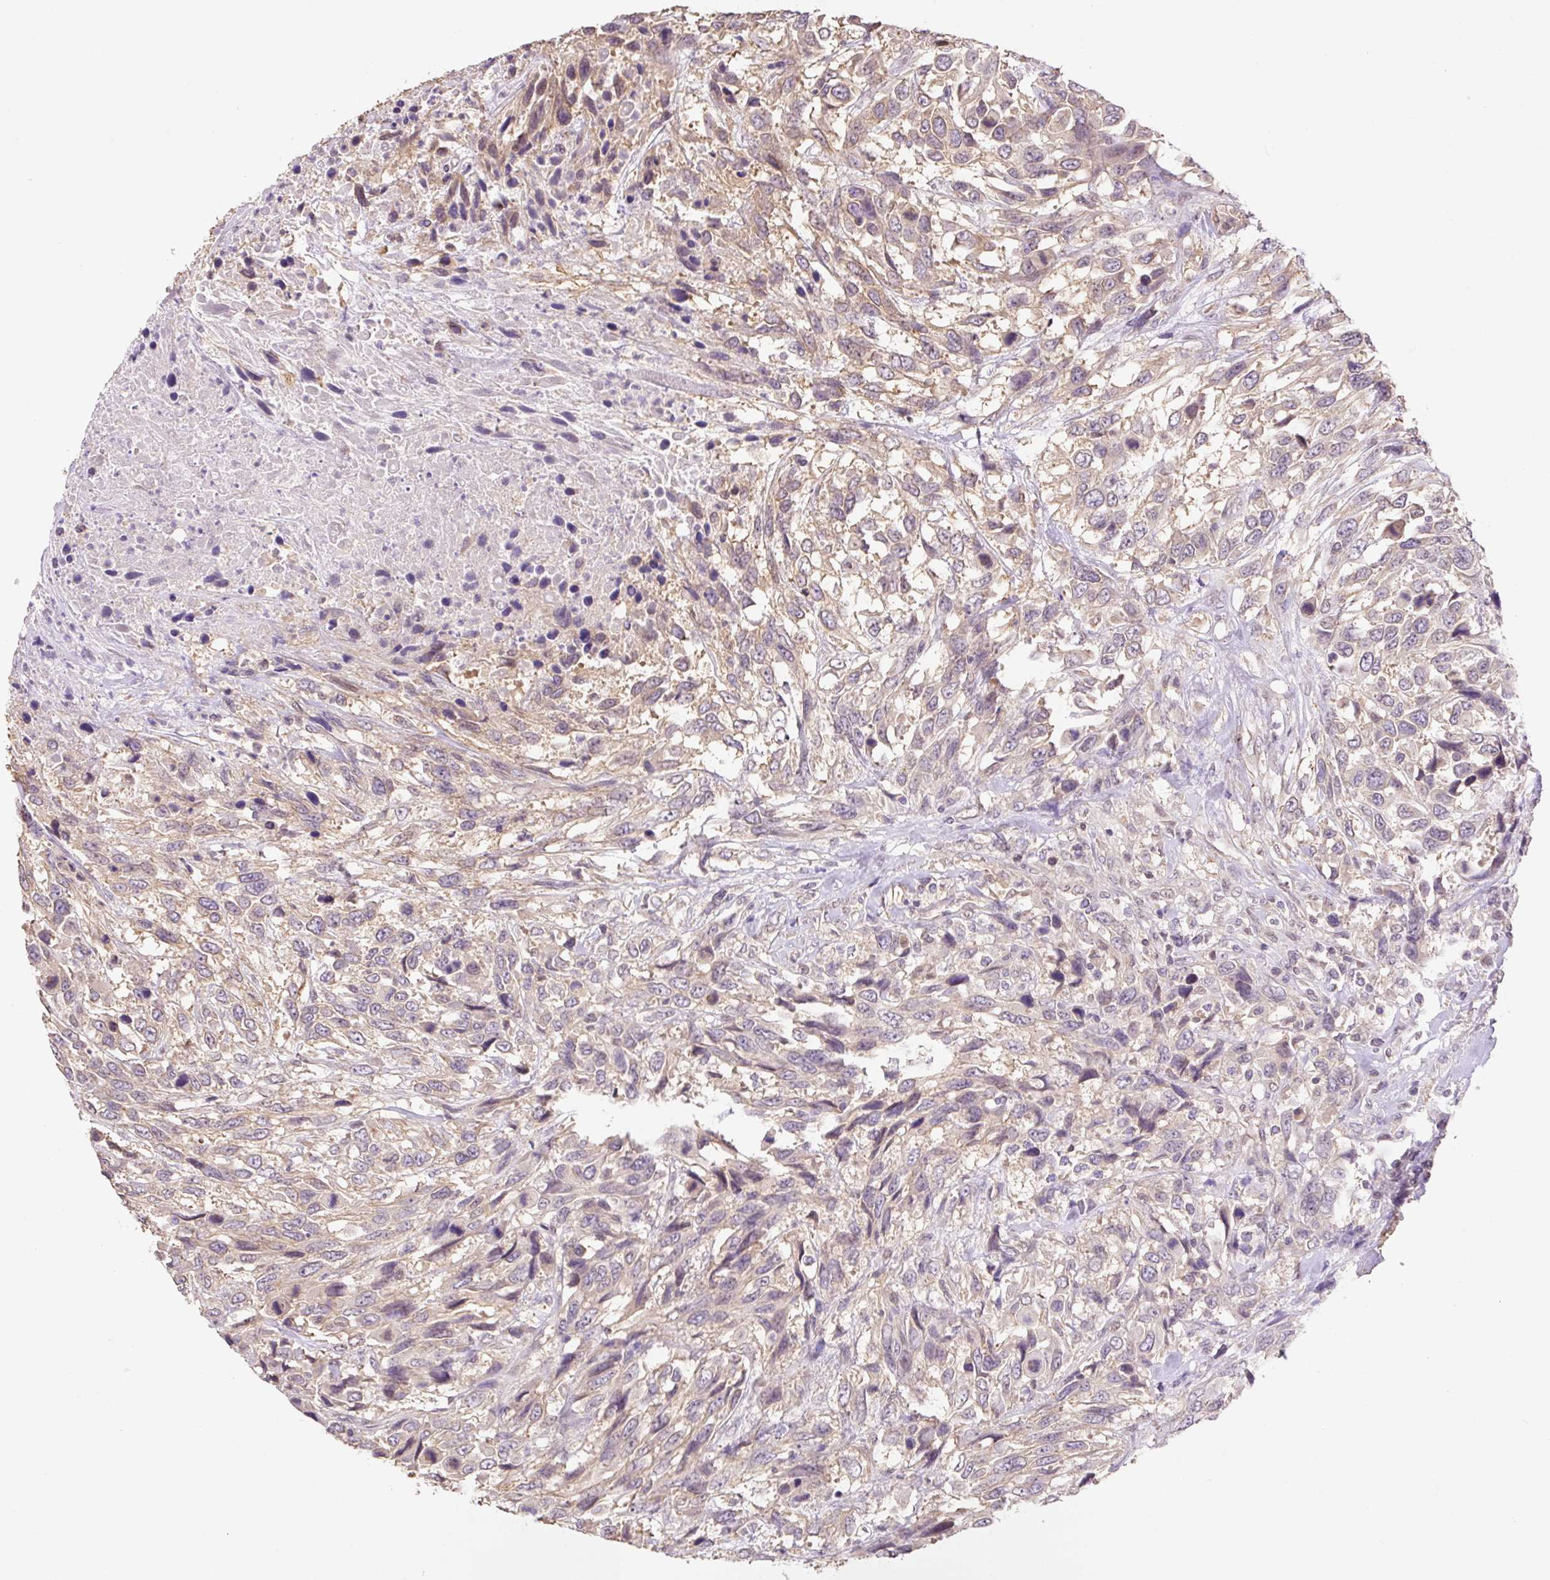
{"staining": {"intensity": "moderate", "quantity": "25%-75%", "location": "cytoplasmic/membranous"}, "tissue": "urothelial cancer", "cell_type": "Tumor cells", "image_type": "cancer", "snomed": [{"axis": "morphology", "description": "Urothelial carcinoma, High grade"}, {"axis": "topography", "description": "Urinary bladder"}], "caption": "A brown stain shows moderate cytoplasmic/membranous staining of a protein in urothelial cancer tumor cells. The staining is performed using DAB (3,3'-diaminobenzidine) brown chromogen to label protein expression. The nuclei are counter-stained blue using hematoxylin.", "gene": "COX8A", "patient": {"sex": "female", "age": 70}}